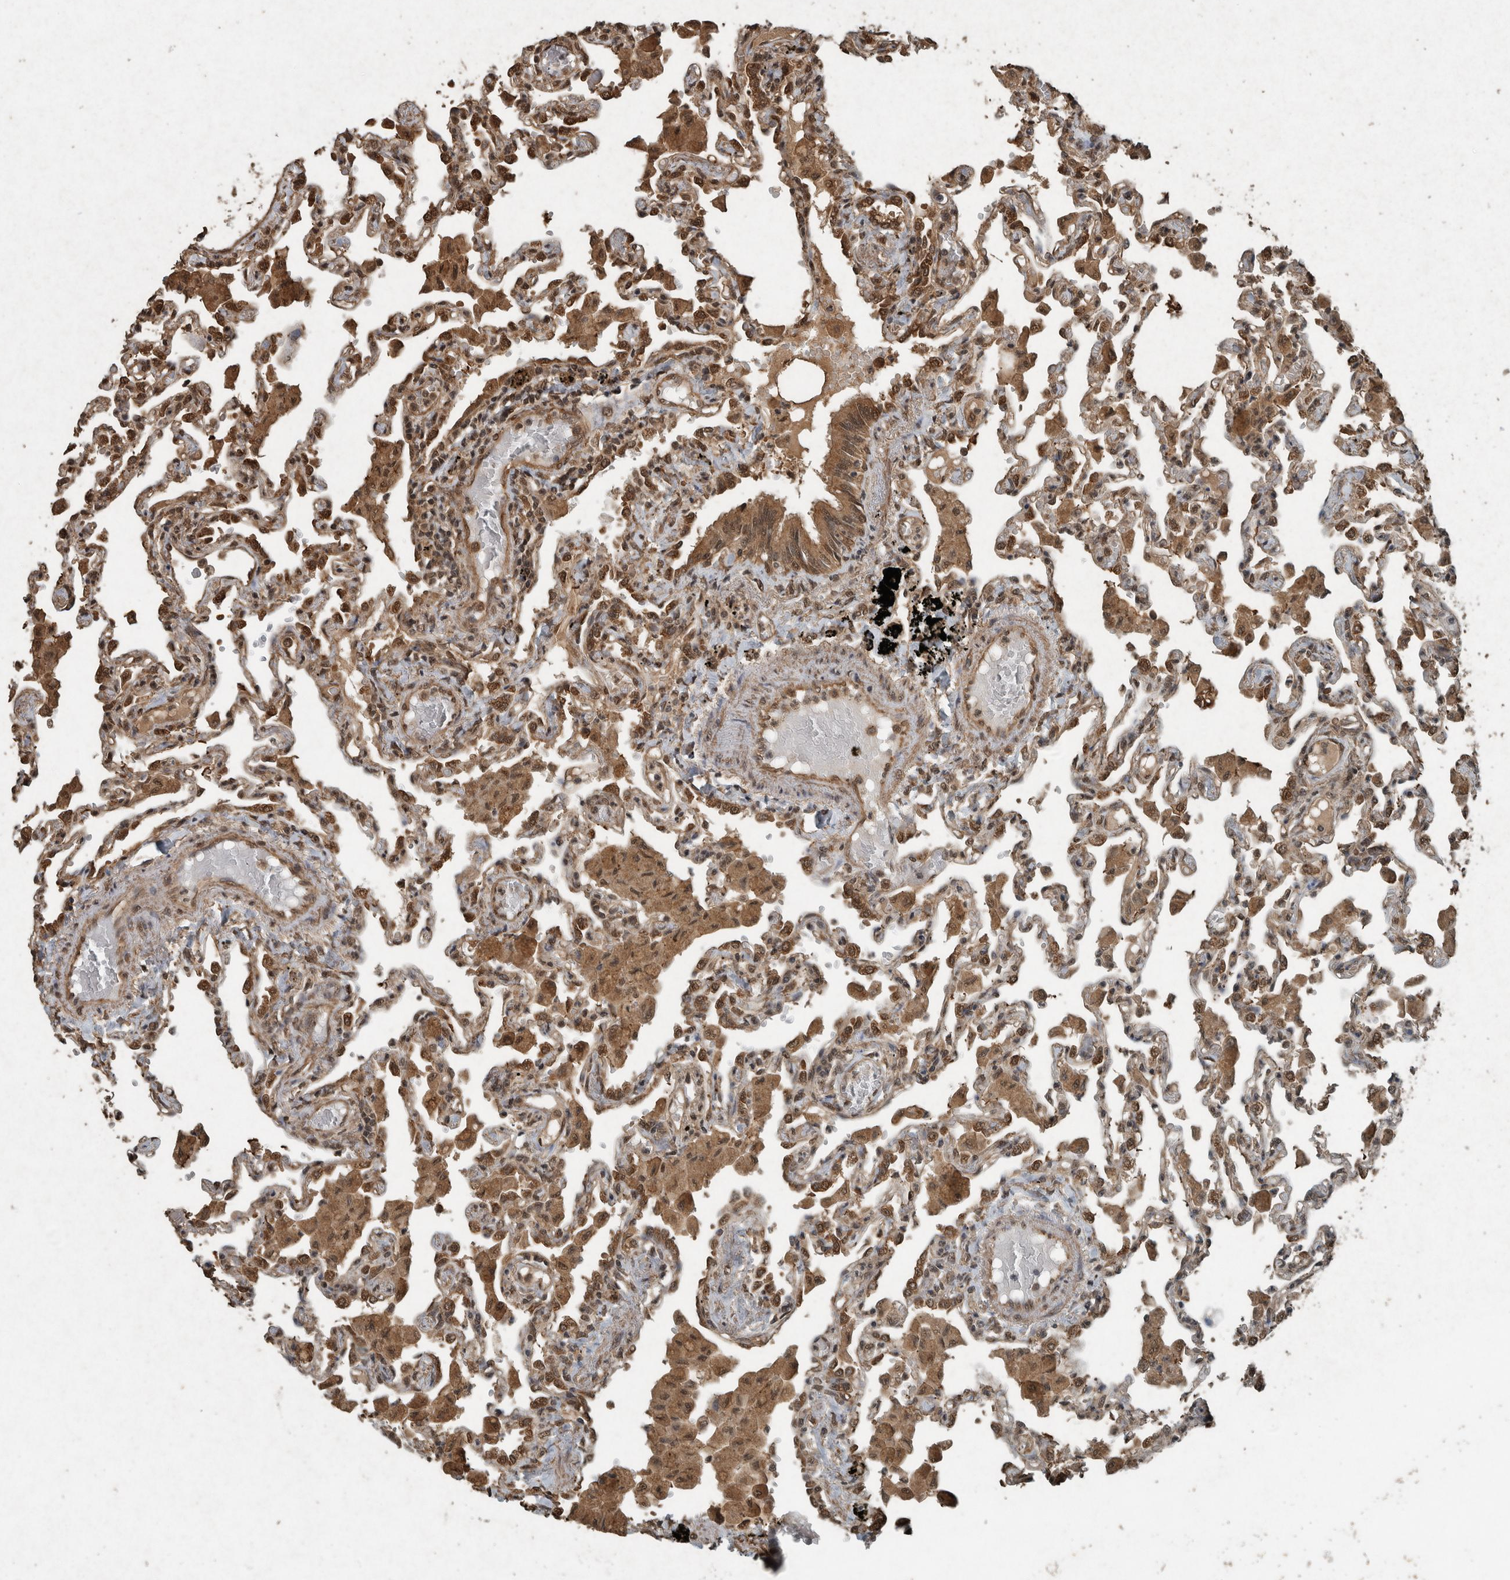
{"staining": {"intensity": "moderate", "quantity": ">75%", "location": "cytoplasmic/membranous,nuclear"}, "tissue": "lung", "cell_type": "Alveolar cells", "image_type": "normal", "snomed": [{"axis": "morphology", "description": "Normal tissue, NOS"}, {"axis": "topography", "description": "Bronchus"}, {"axis": "topography", "description": "Lung"}], "caption": "A brown stain labels moderate cytoplasmic/membranous,nuclear expression of a protein in alveolar cells of benign human lung. Immunohistochemistry stains the protein of interest in brown and the nuclei are stained blue.", "gene": "ARHGEF12", "patient": {"sex": "female", "age": 49}}